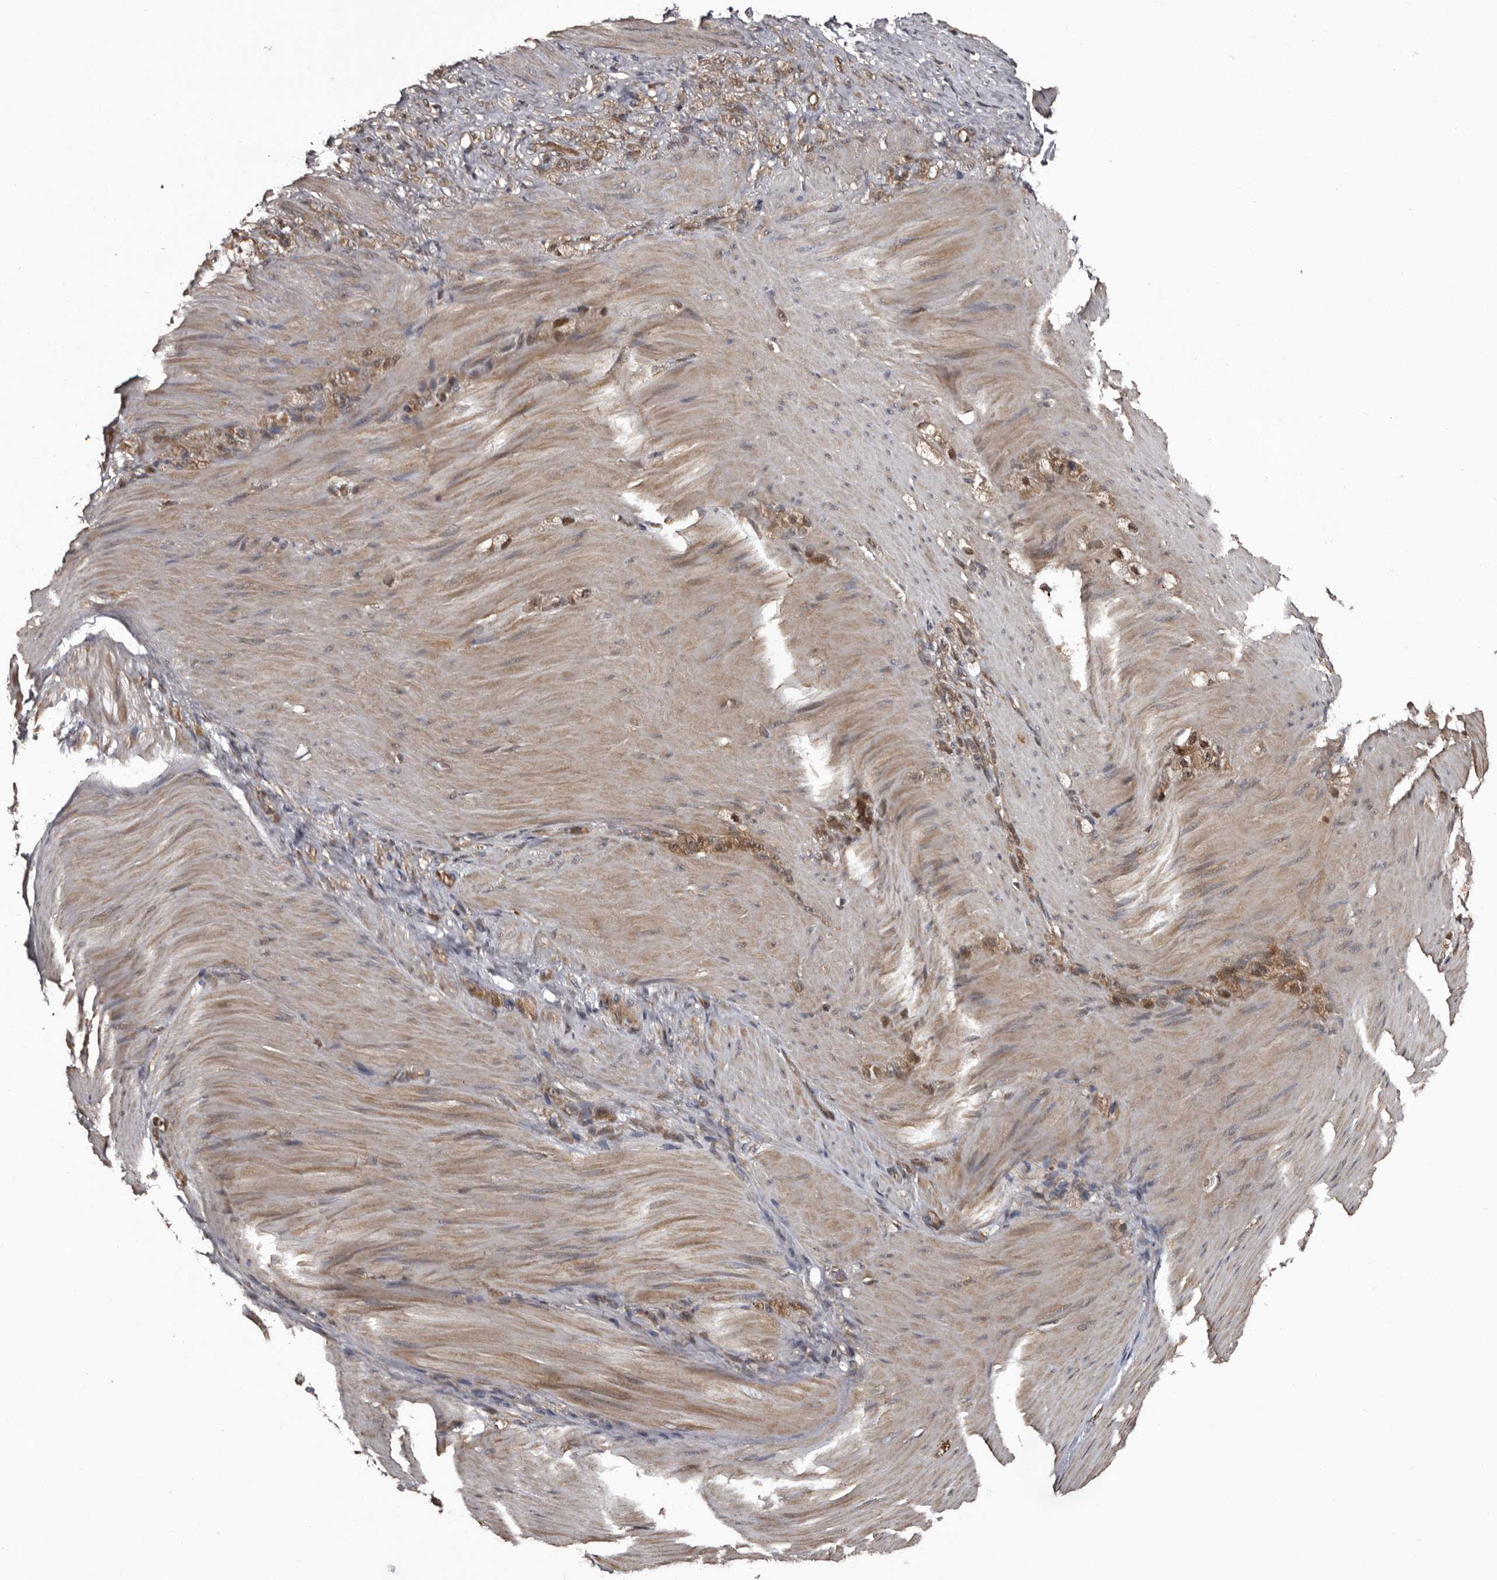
{"staining": {"intensity": "moderate", "quantity": ">75%", "location": "cytoplasmic/membranous,nuclear"}, "tissue": "stomach cancer", "cell_type": "Tumor cells", "image_type": "cancer", "snomed": [{"axis": "morphology", "description": "Normal tissue, NOS"}, {"axis": "morphology", "description": "Adenocarcinoma, NOS"}, {"axis": "topography", "description": "Stomach"}], "caption": "The image shows a brown stain indicating the presence of a protein in the cytoplasmic/membranous and nuclear of tumor cells in stomach adenocarcinoma. The staining is performed using DAB brown chromogen to label protein expression. The nuclei are counter-stained blue using hematoxylin.", "gene": "SERTAD4", "patient": {"sex": "male", "age": 82}}